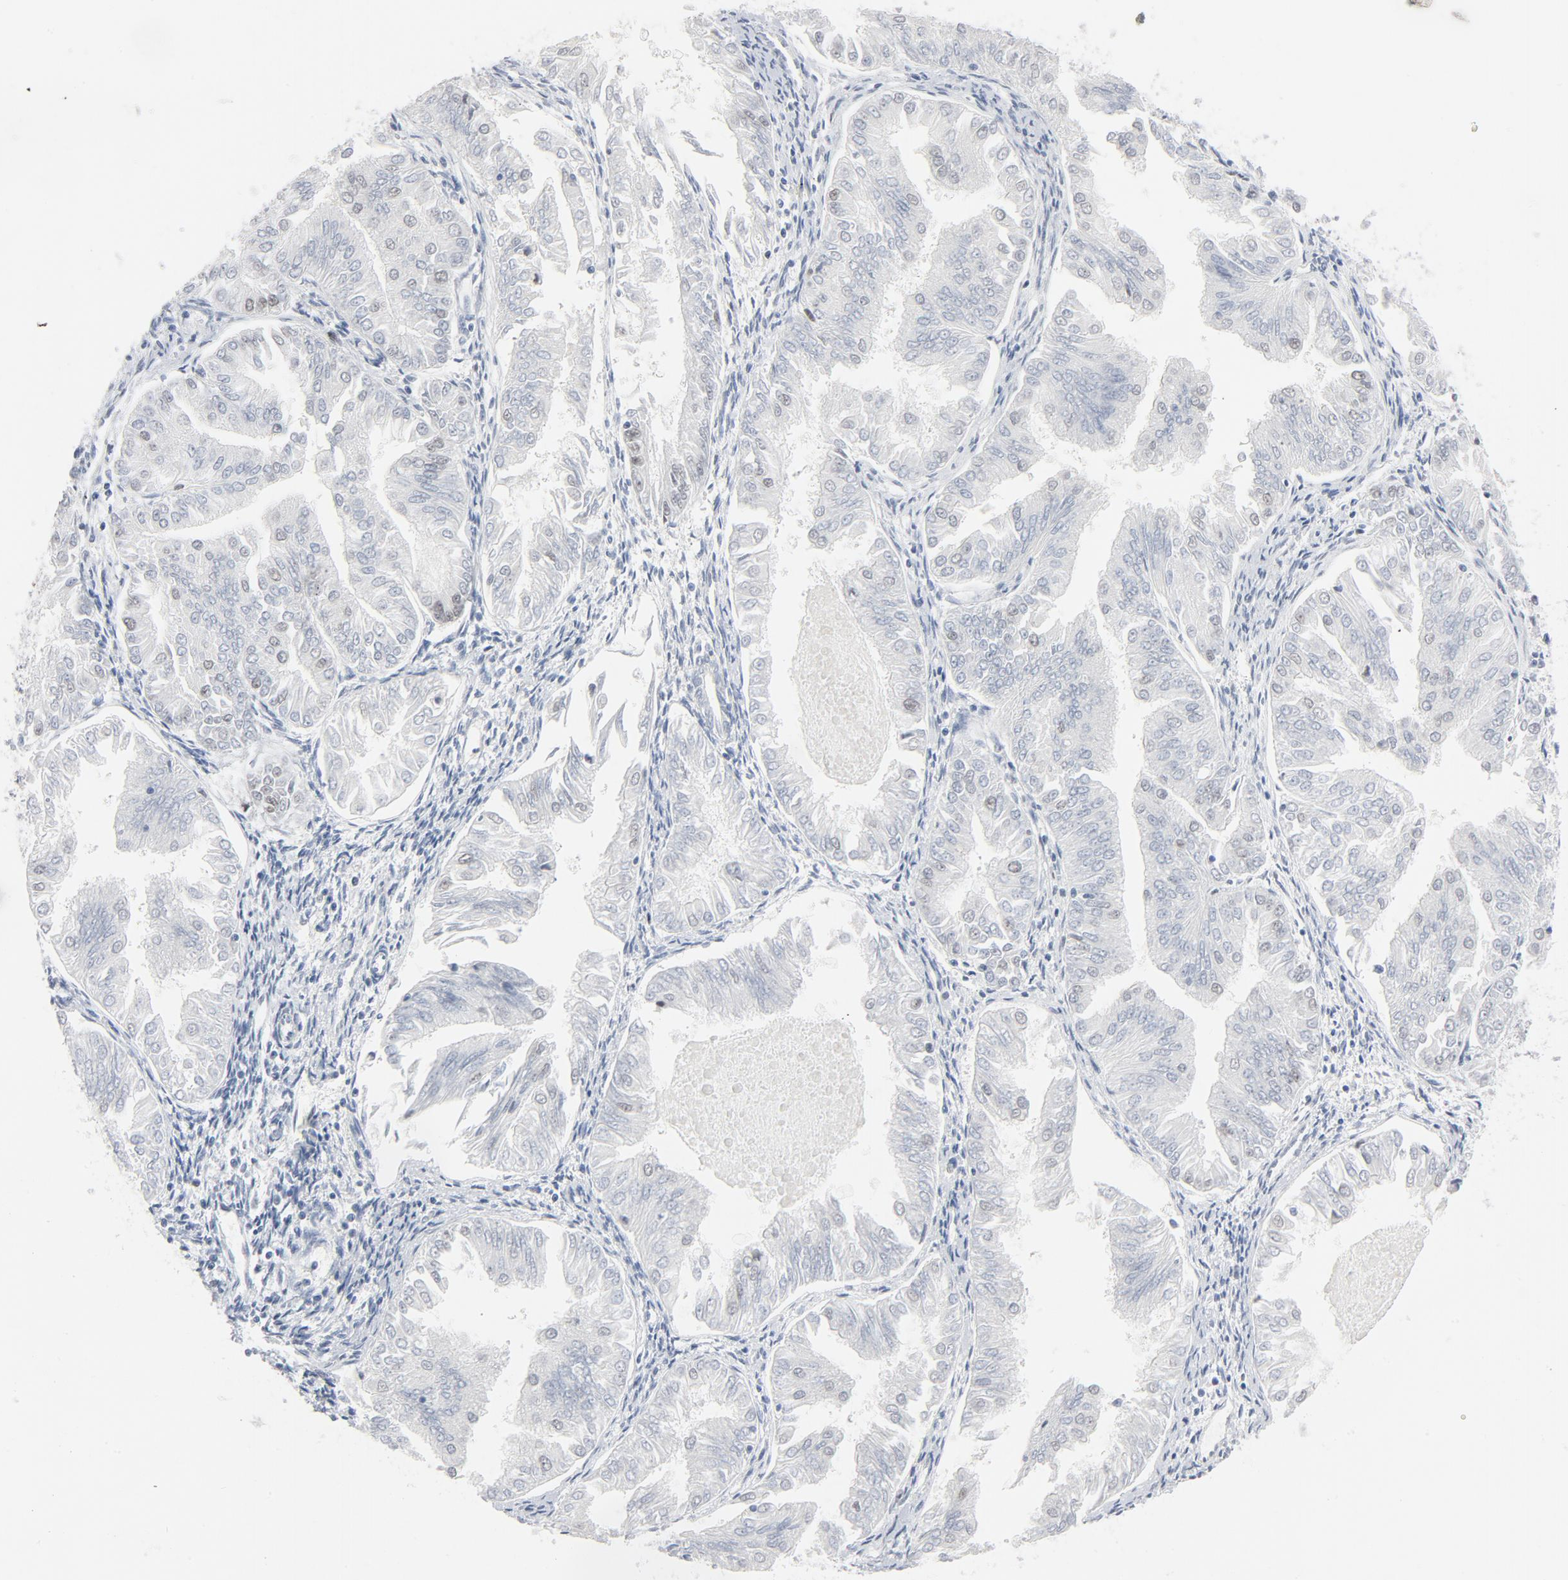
{"staining": {"intensity": "weak", "quantity": "<25%", "location": "nuclear"}, "tissue": "endometrial cancer", "cell_type": "Tumor cells", "image_type": "cancer", "snomed": [{"axis": "morphology", "description": "Adenocarcinoma, NOS"}, {"axis": "topography", "description": "Endometrium"}], "caption": "Tumor cells are negative for brown protein staining in endometrial adenocarcinoma.", "gene": "POLD1", "patient": {"sex": "female", "age": 53}}